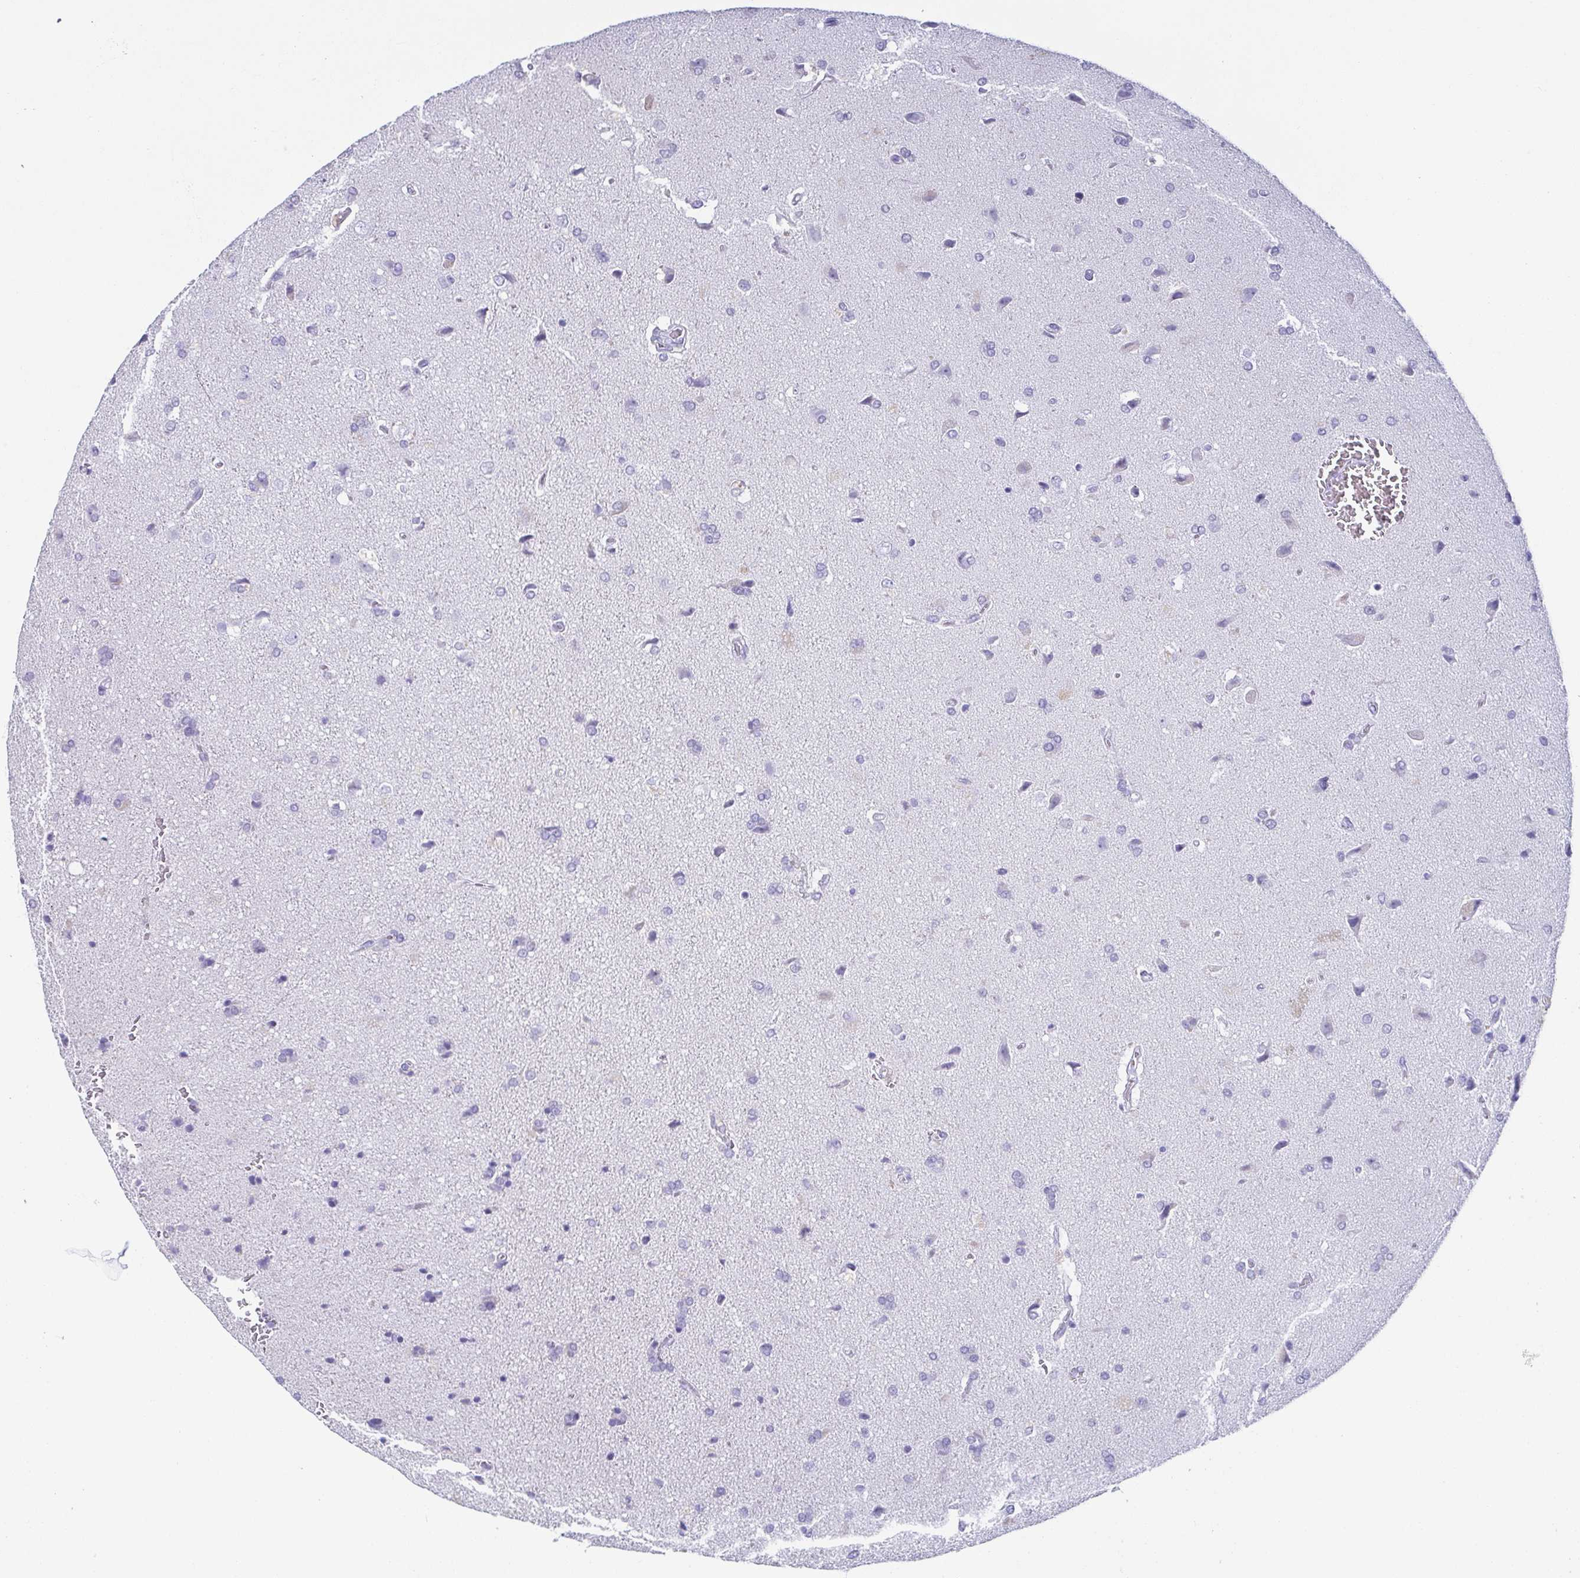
{"staining": {"intensity": "negative", "quantity": "none", "location": "none"}, "tissue": "glioma", "cell_type": "Tumor cells", "image_type": "cancer", "snomed": [{"axis": "morphology", "description": "Glioma, malignant, High grade"}, {"axis": "topography", "description": "Brain"}], "caption": "Image shows no significant protein staining in tumor cells of glioma.", "gene": "ZG16B", "patient": {"sex": "male", "age": 68}}